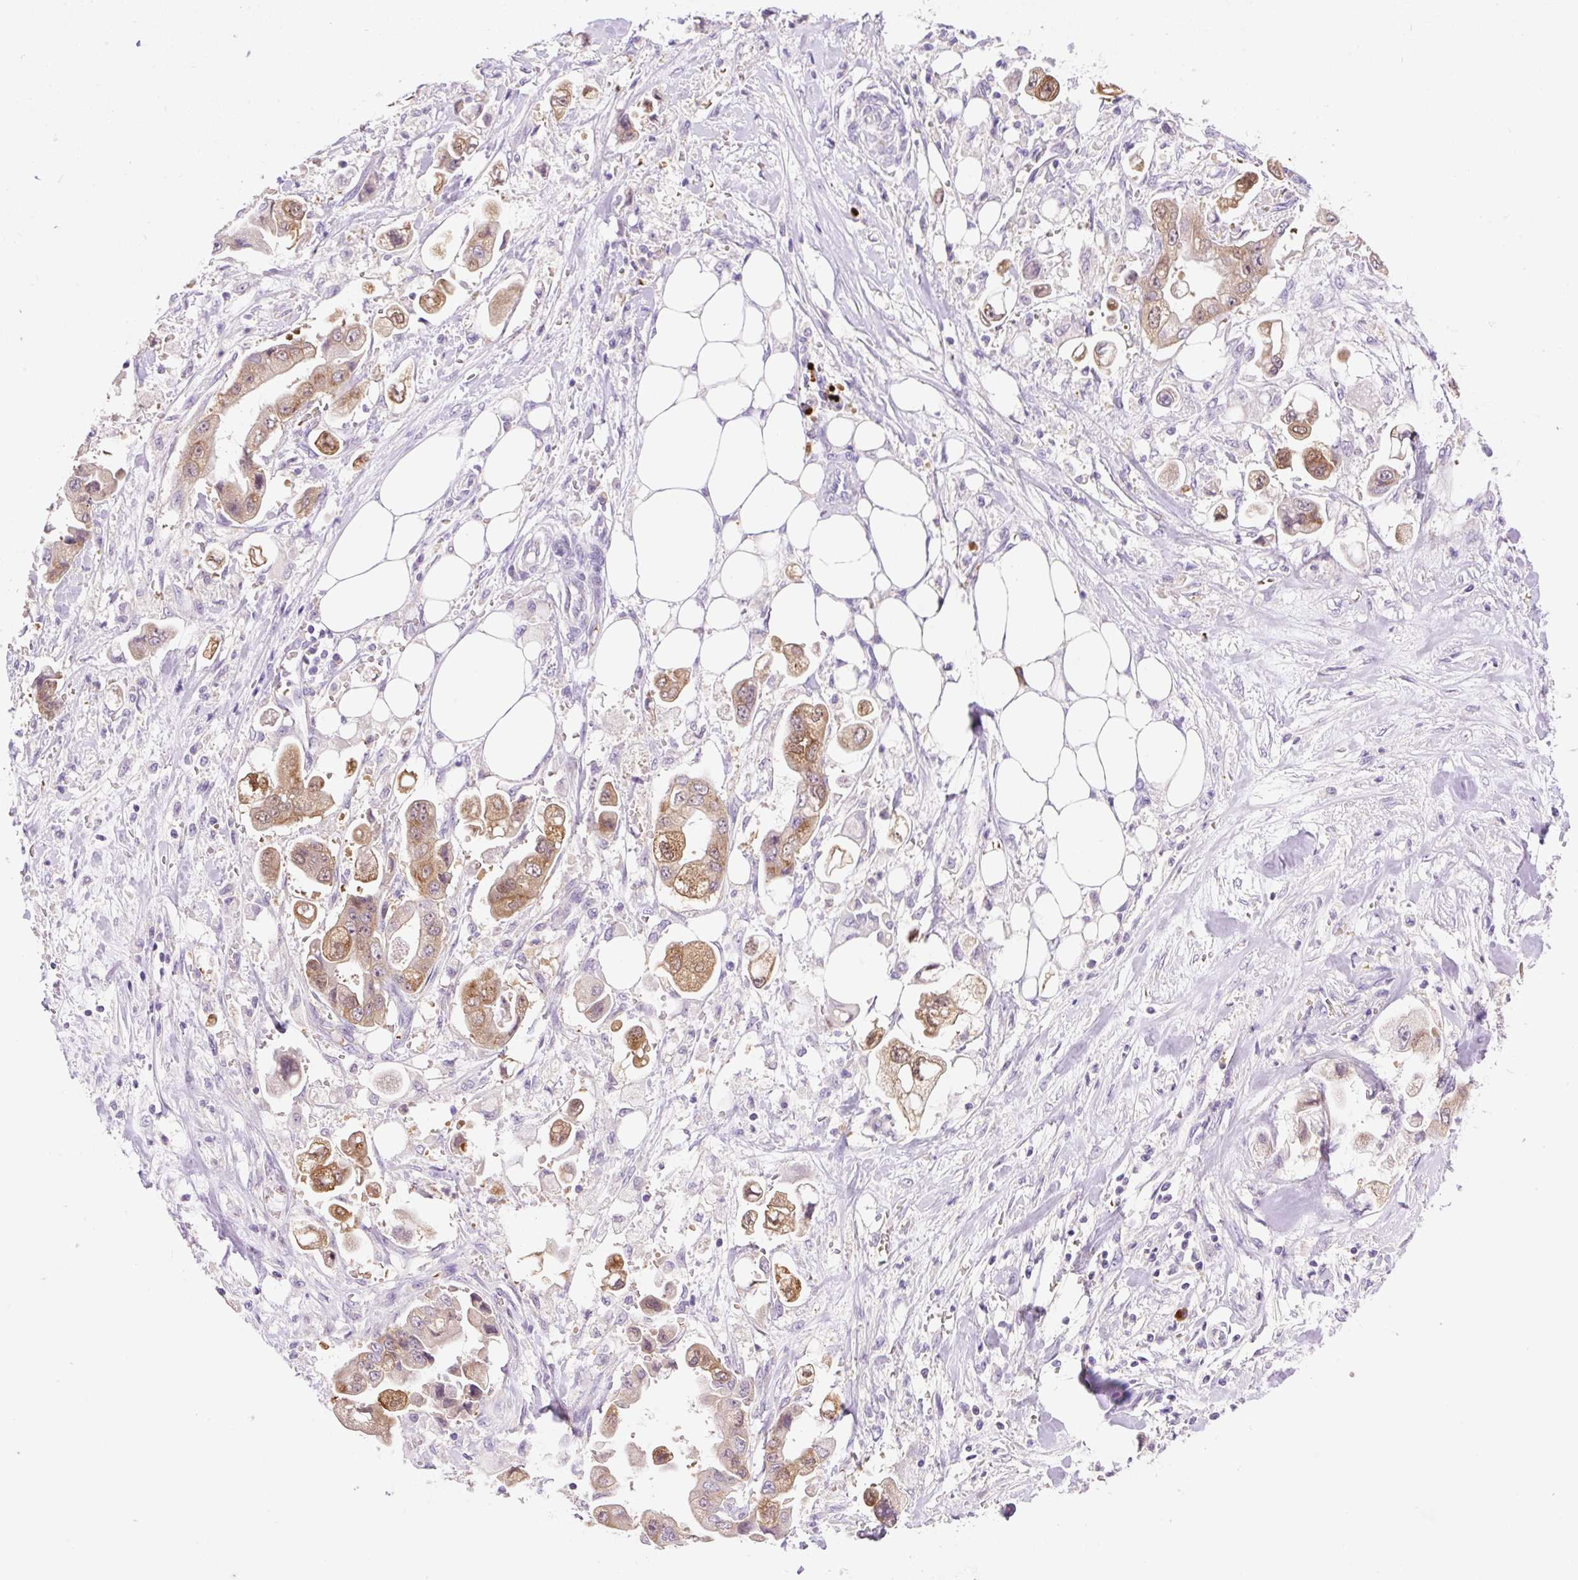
{"staining": {"intensity": "moderate", "quantity": "25%-75%", "location": "cytoplasmic/membranous"}, "tissue": "stomach cancer", "cell_type": "Tumor cells", "image_type": "cancer", "snomed": [{"axis": "morphology", "description": "Adenocarcinoma, NOS"}, {"axis": "topography", "description": "Stomach"}], "caption": "This is an image of immunohistochemistry staining of adenocarcinoma (stomach), which shows moderate expression in the cytoplasmic/membranous of tumor cells.", "gene": "LHFPL5", "patient": {"sex": "male", "age": 62}}